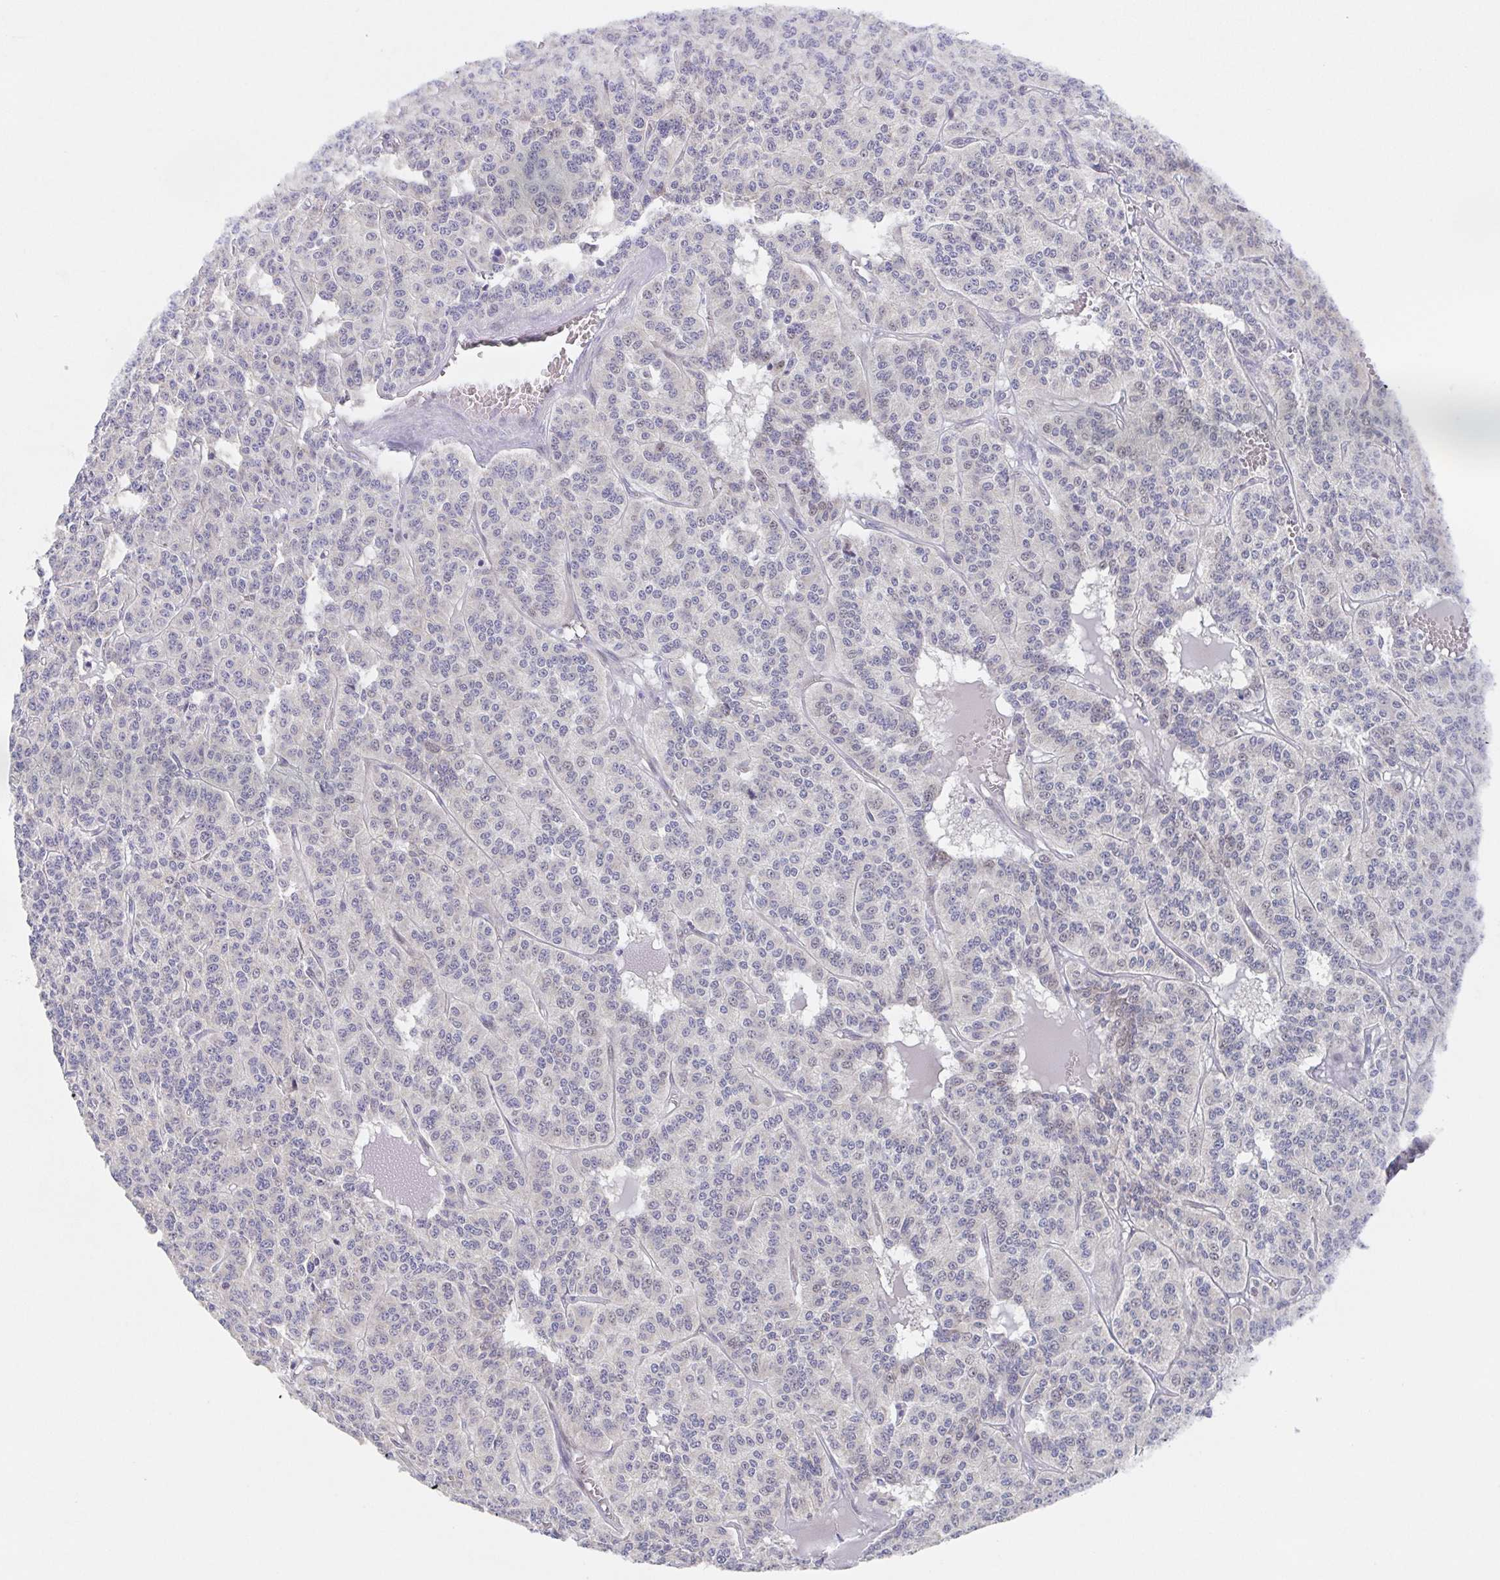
{"staining": {"intensity": "weak", "quantity": "<25%", "location": "nuclear"}, "tissue": "carcinoid", "cell_type": "Tumor cells", "image_type": "cancer", "snomed": [{"axis": "morphology", "description": "Carcinoid, malignant, NOS"}, {"axis": "topography", "description": "Lung"}], "caption": "Tumor cells show no significant protein expression in carcinoid (malignant).", "gene": "POU2F3", "patient": {"sex": "female", "age": 71}}